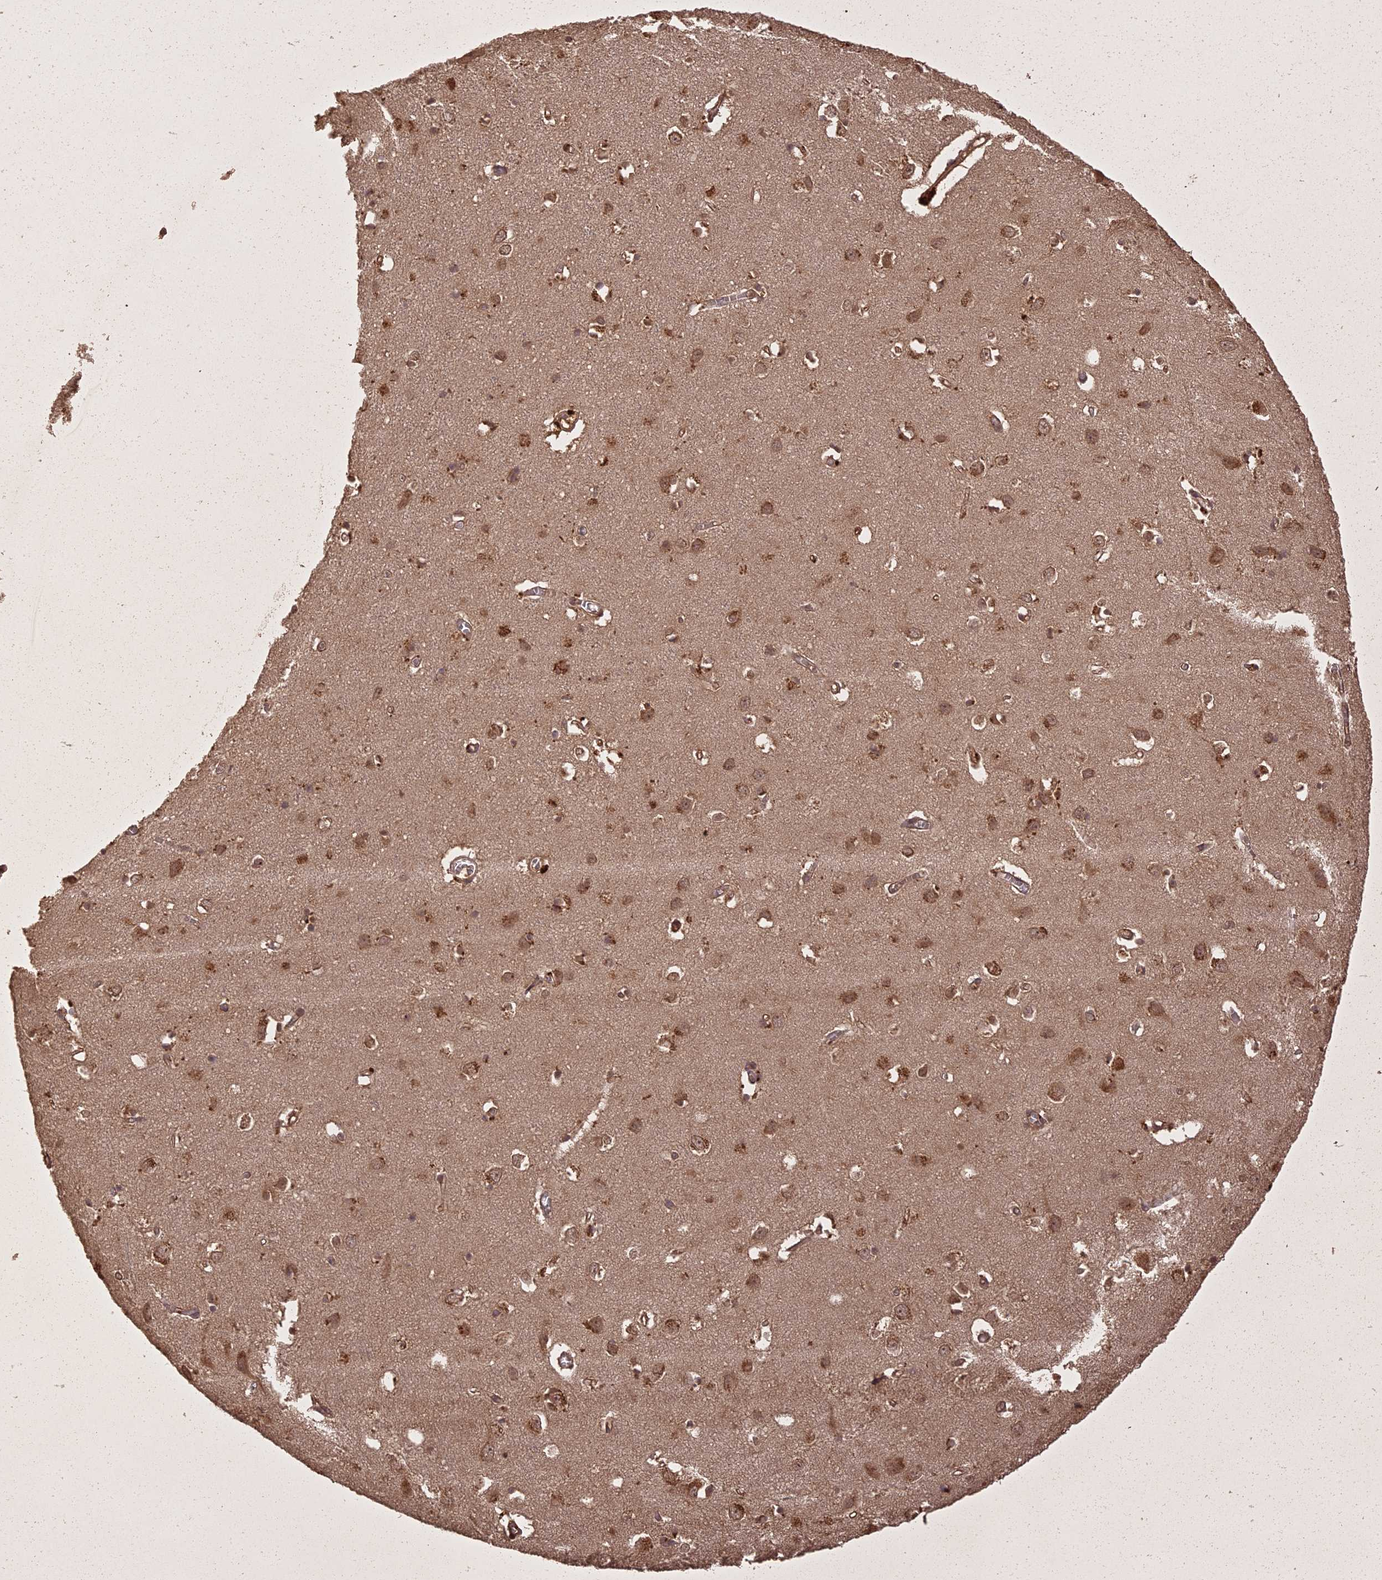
{"staining": {"intensity": "weak", "quantity": ">75%", "location": "cytoplasmic/membranous"}, "tissue": "cerebral cortex", "cell_type": "Endothelial cells", "image_type": "normal", "snomed": [{"axis": "morphology", "description": "Normal tissue, NOS"}, {"axis": "topography", "description": "Cerebral cortex"}], "caption": "An image showing weak cytoplasmic/membranous positivity in about >75% of endothelial cells in unremarkable cerebral cortex, as visualized by brown immunohistochemical staining.", "gene": "LIN37", "patient": {"sex": "female", "age": 64}}